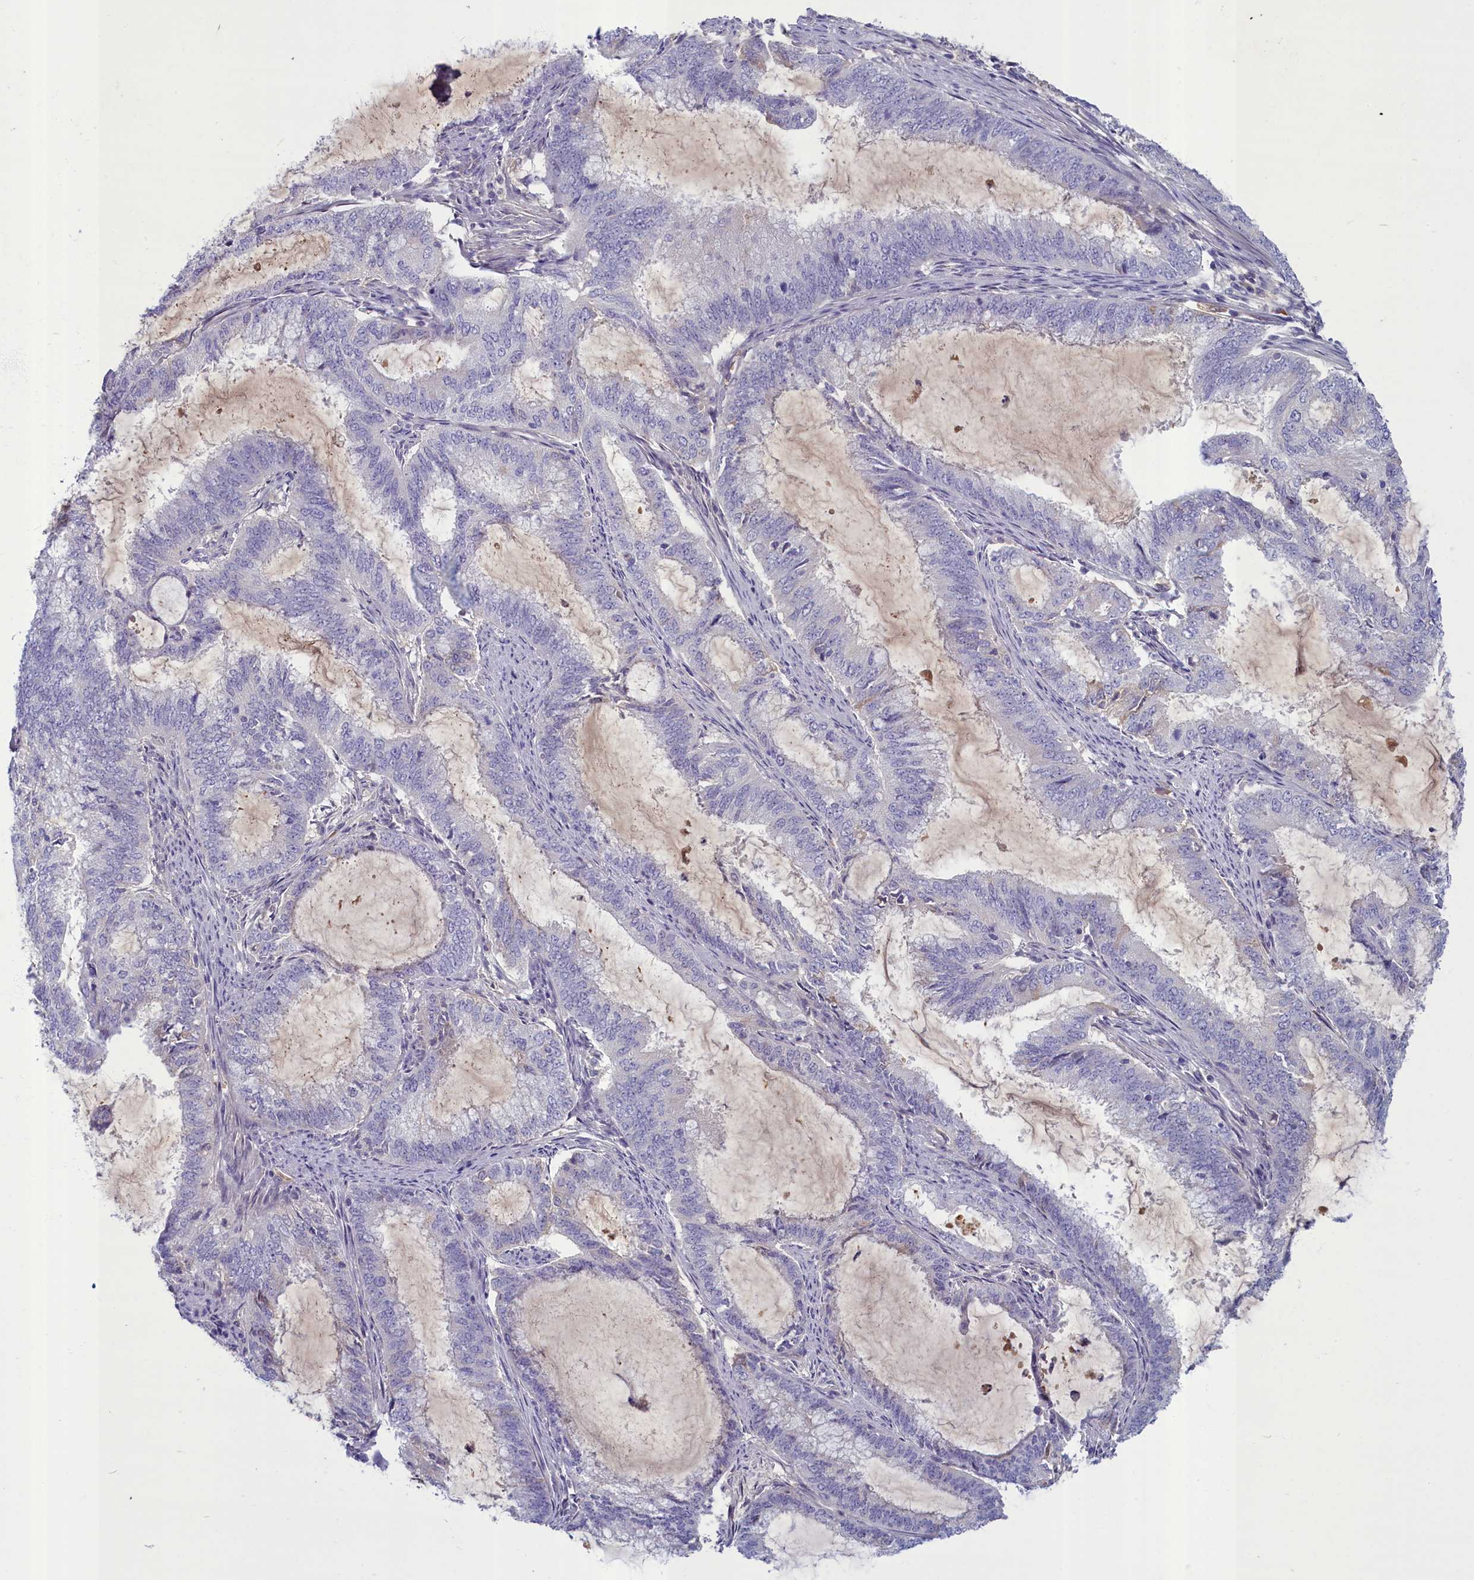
{"staining": {"intensity": "negative", "quantity": "none", "location": "none"}, "tissue": "endometrial cancer", "cell_type": "Tumor cells", "image_type": "cancer", "snomed": [{"axis": "morphology", "description": "Adenocarcinoma, NOS"}, {"axis": "topography", "description": "Endometrium"}], "caption": "A high-resolution image shows IHC staining of endometrial cancer (adenocarcinoma), which shows no significant staining in tumor cells. (Stains: DAB (3,3'-diaminobenzidine) IHC with hematoxylin counter stain, Microscopy: brightfield microscopy at high magnification).", "gene": "SV2C", "patient": {"sex": "female", "age": 51}}